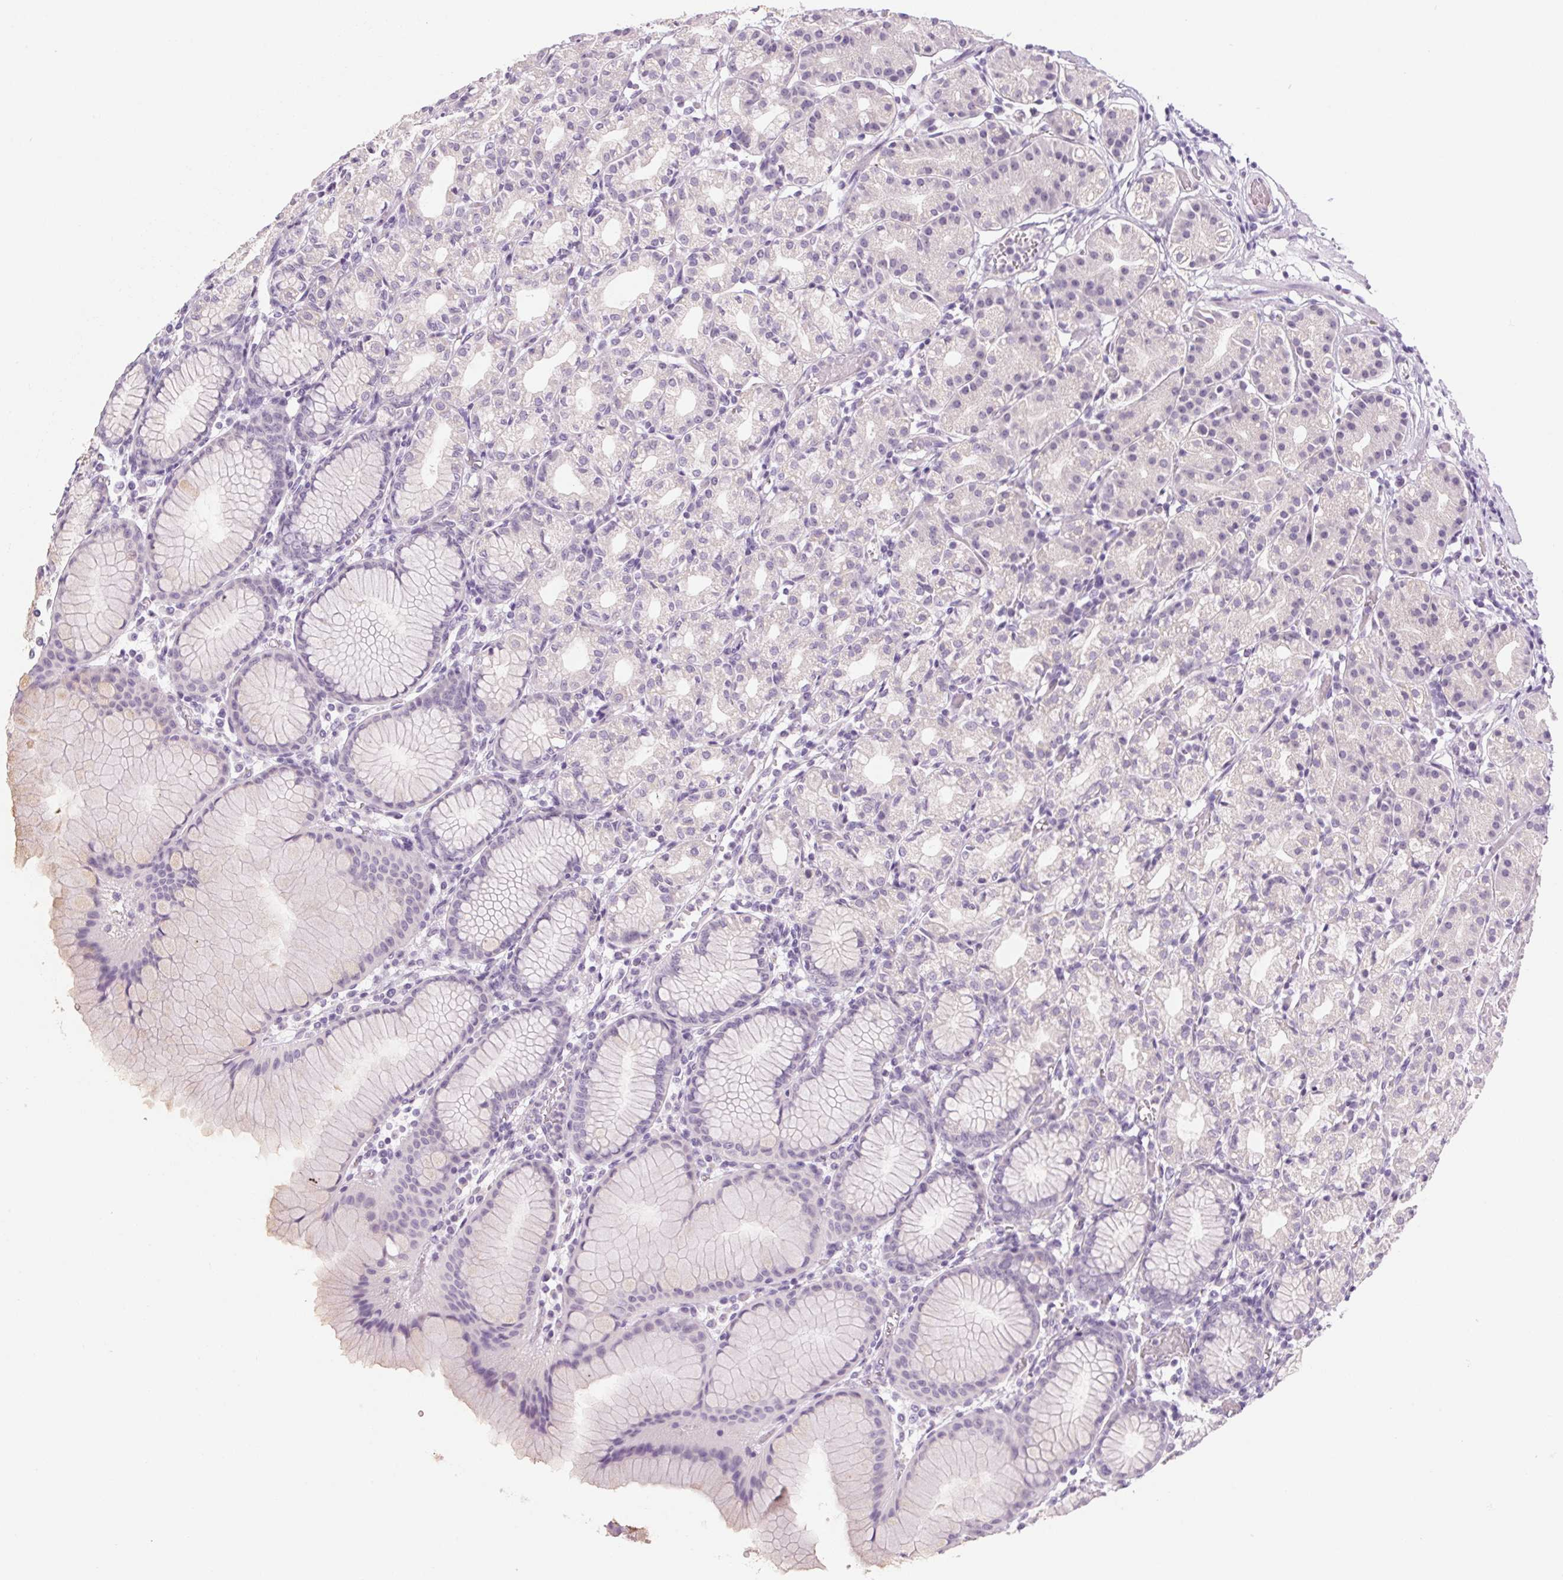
{"staining": {"intensity": "negative", "quantity": "none", "location": "none"}, "tissue": "stomach", "cell_type": "Glandular cells", "image_type": "normal", "snomed": [{"axis": "morphology", "description": "Normal tissue, NOS"}, {"axis": "topography", "description": "Stomach"}], "caption": "This is an immunohistochemistry image of benign human stomach. There is no expression in glandular cells.", "gene": "RPTN", "patient": {"sex": "female", "age": 57}}